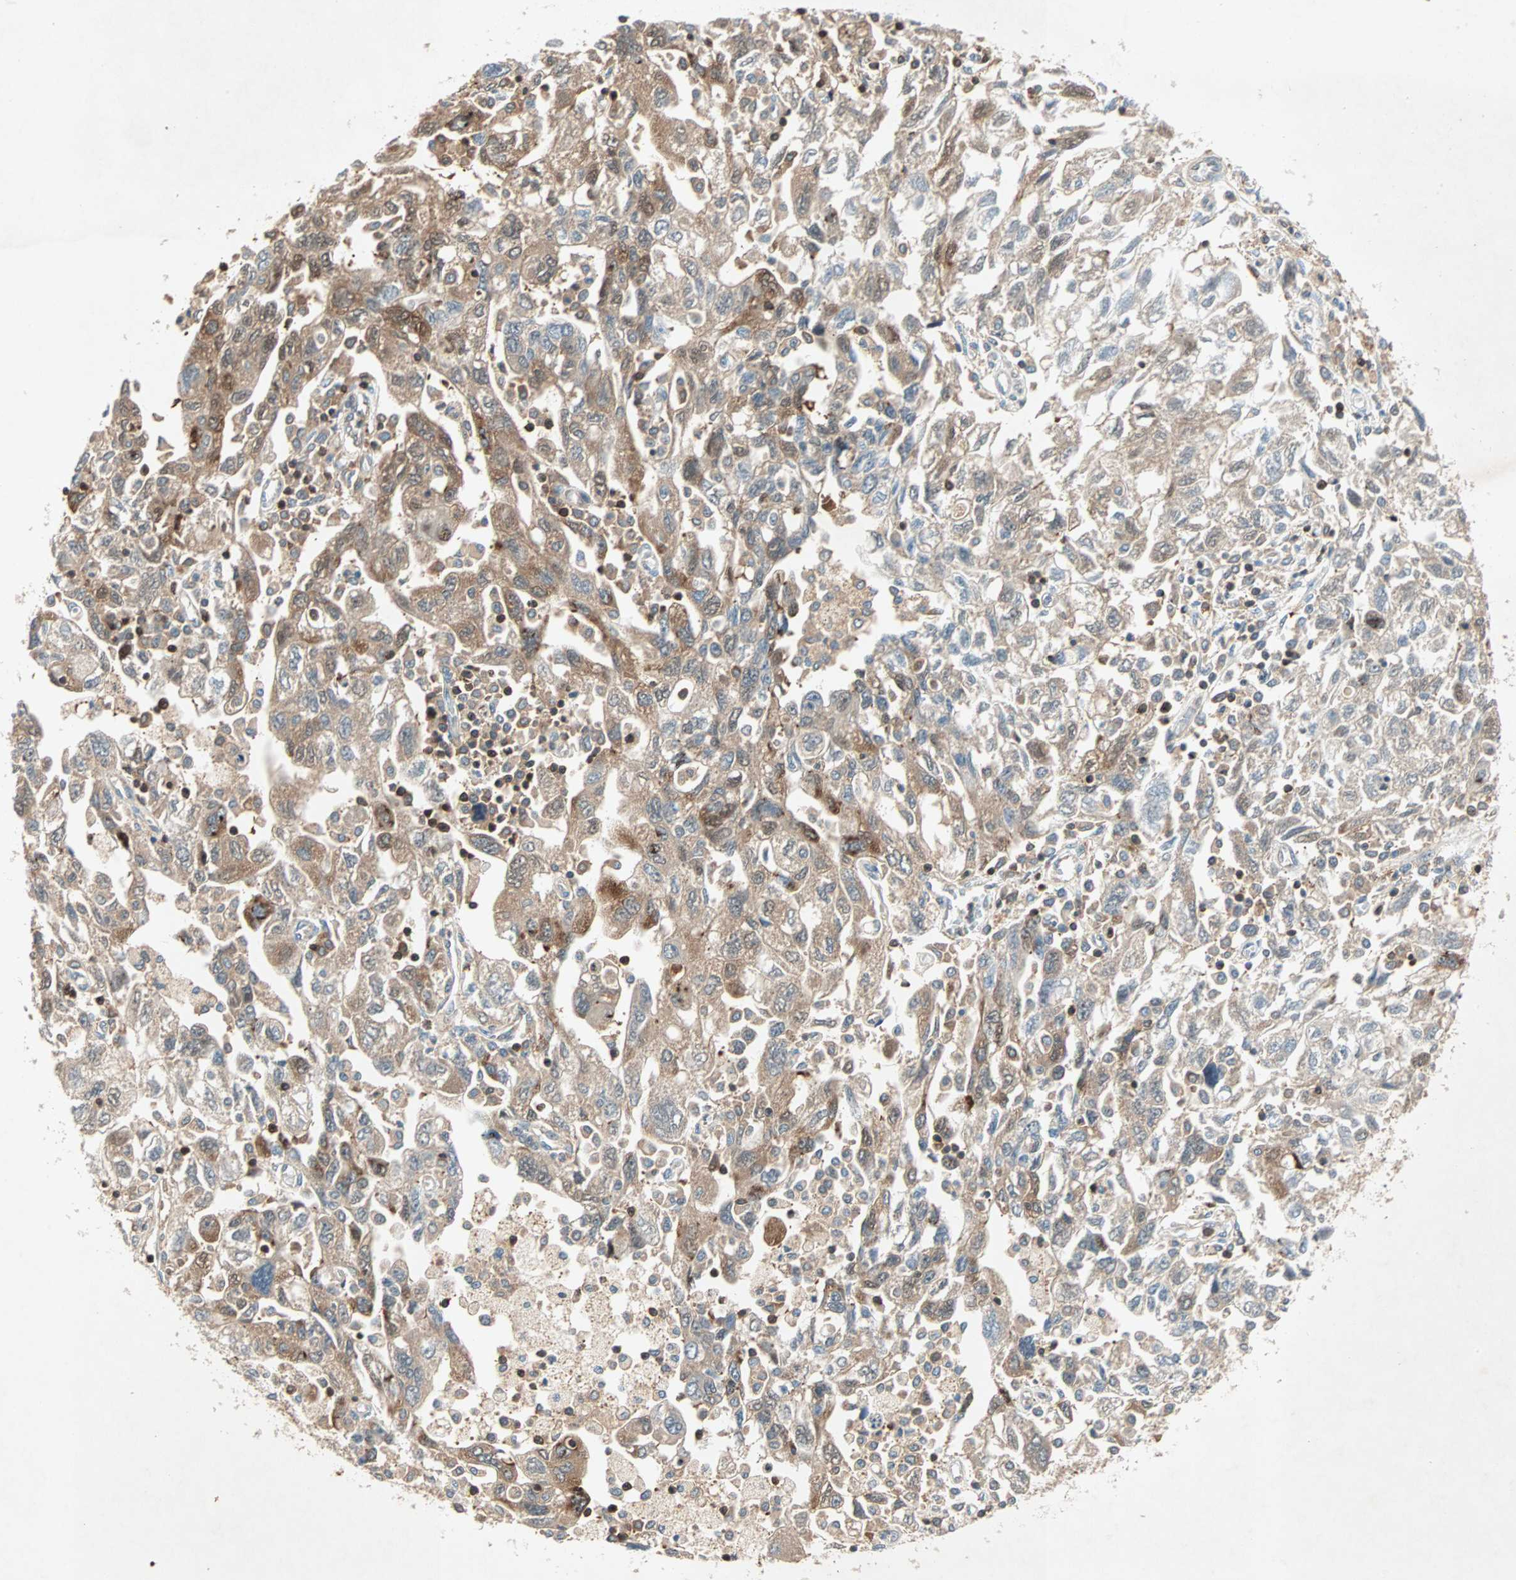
{"staining": {"intensity": "moderate", "quantity": ">75%", "location": "cytoplasmic/membranous"}, "tissue": "ovarian cancer", "cell_type": "Tumor cells", "image_type": "cancer", "snomed": [{"axis": "morphology", "description": "Carcinoma, NOS"}, {"axis": "morphology", "description": "Cystadenocarcinoma, serous, NOS"}, {"axis": "topography", "description": "Ovary"}], "caption": "Approximately >75% of tumor cells in human carcinoma (ovarian) display moderate cytoplasmic/membranous protein expression as visualized by brown immunohistochemical staining.", "gene": "TEC", "patient": {"sex": "female", "age": 69}}